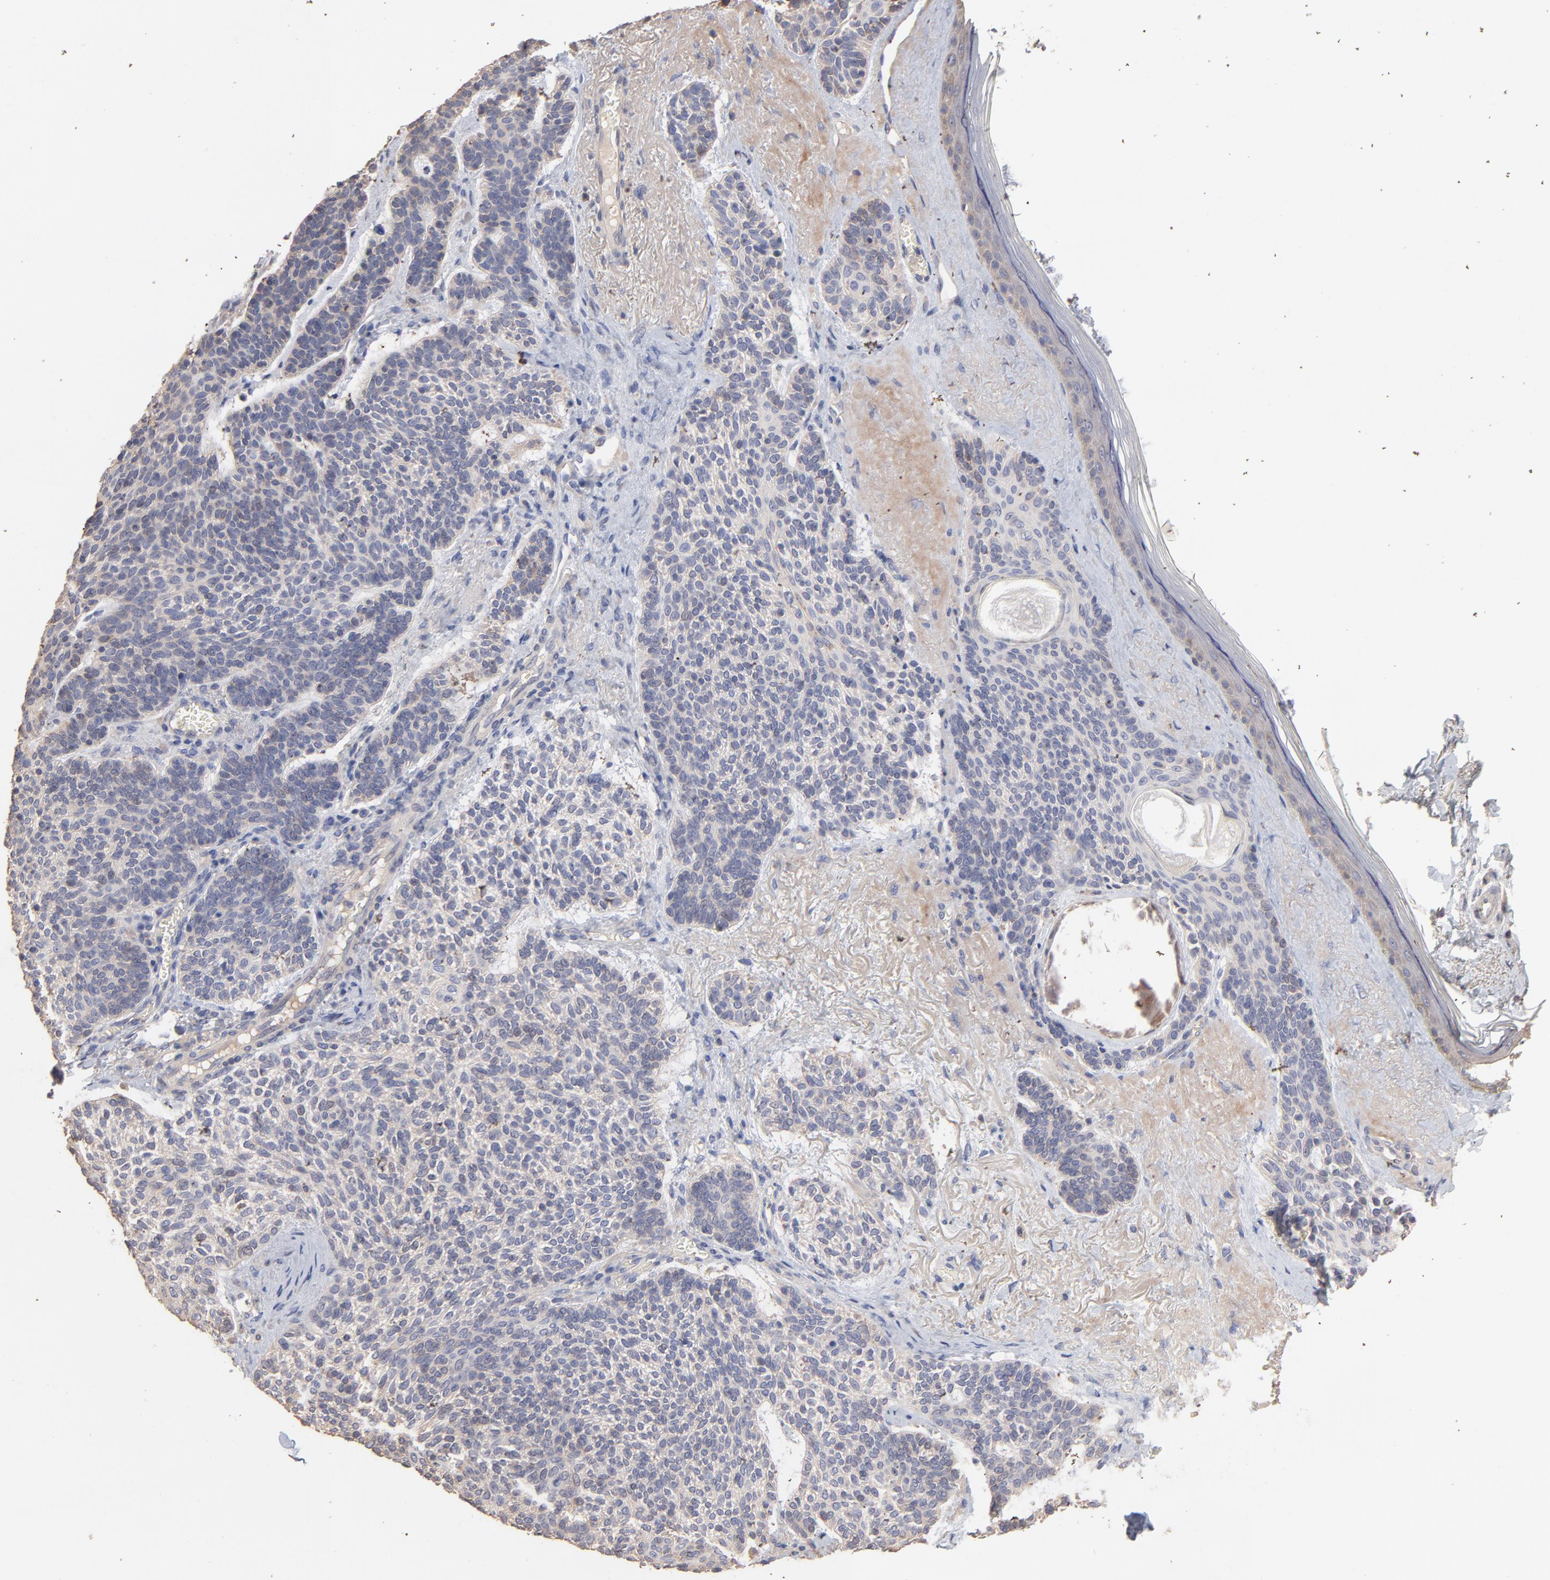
{"staining": {"intensity": "weak", "quantity": "25%-75%", "location": "cytoplasmic/membranous"}, "tissue": "skin cancer", "cell_type": "Tumor cells", "image_type": "cancer", "snomed": [{"axis": "morphology", "description": "Normal tissue, NOS"}, {"axis": "morphology", "description": "Basal cell carcinoma"}, {"axis": "topography", "description": "Skin"}], "caption": "IHC of skin cancer (basal cell carcinoma) demonstrates low levels of weak cytoplasmic/membranous positivity in about 25%-75% of tumor cells. (DAB IHC, brown staining for protein, blue staining for nuclei).", "gene": "TANGO2", "patient": {"sex": "female", "age": 70}}